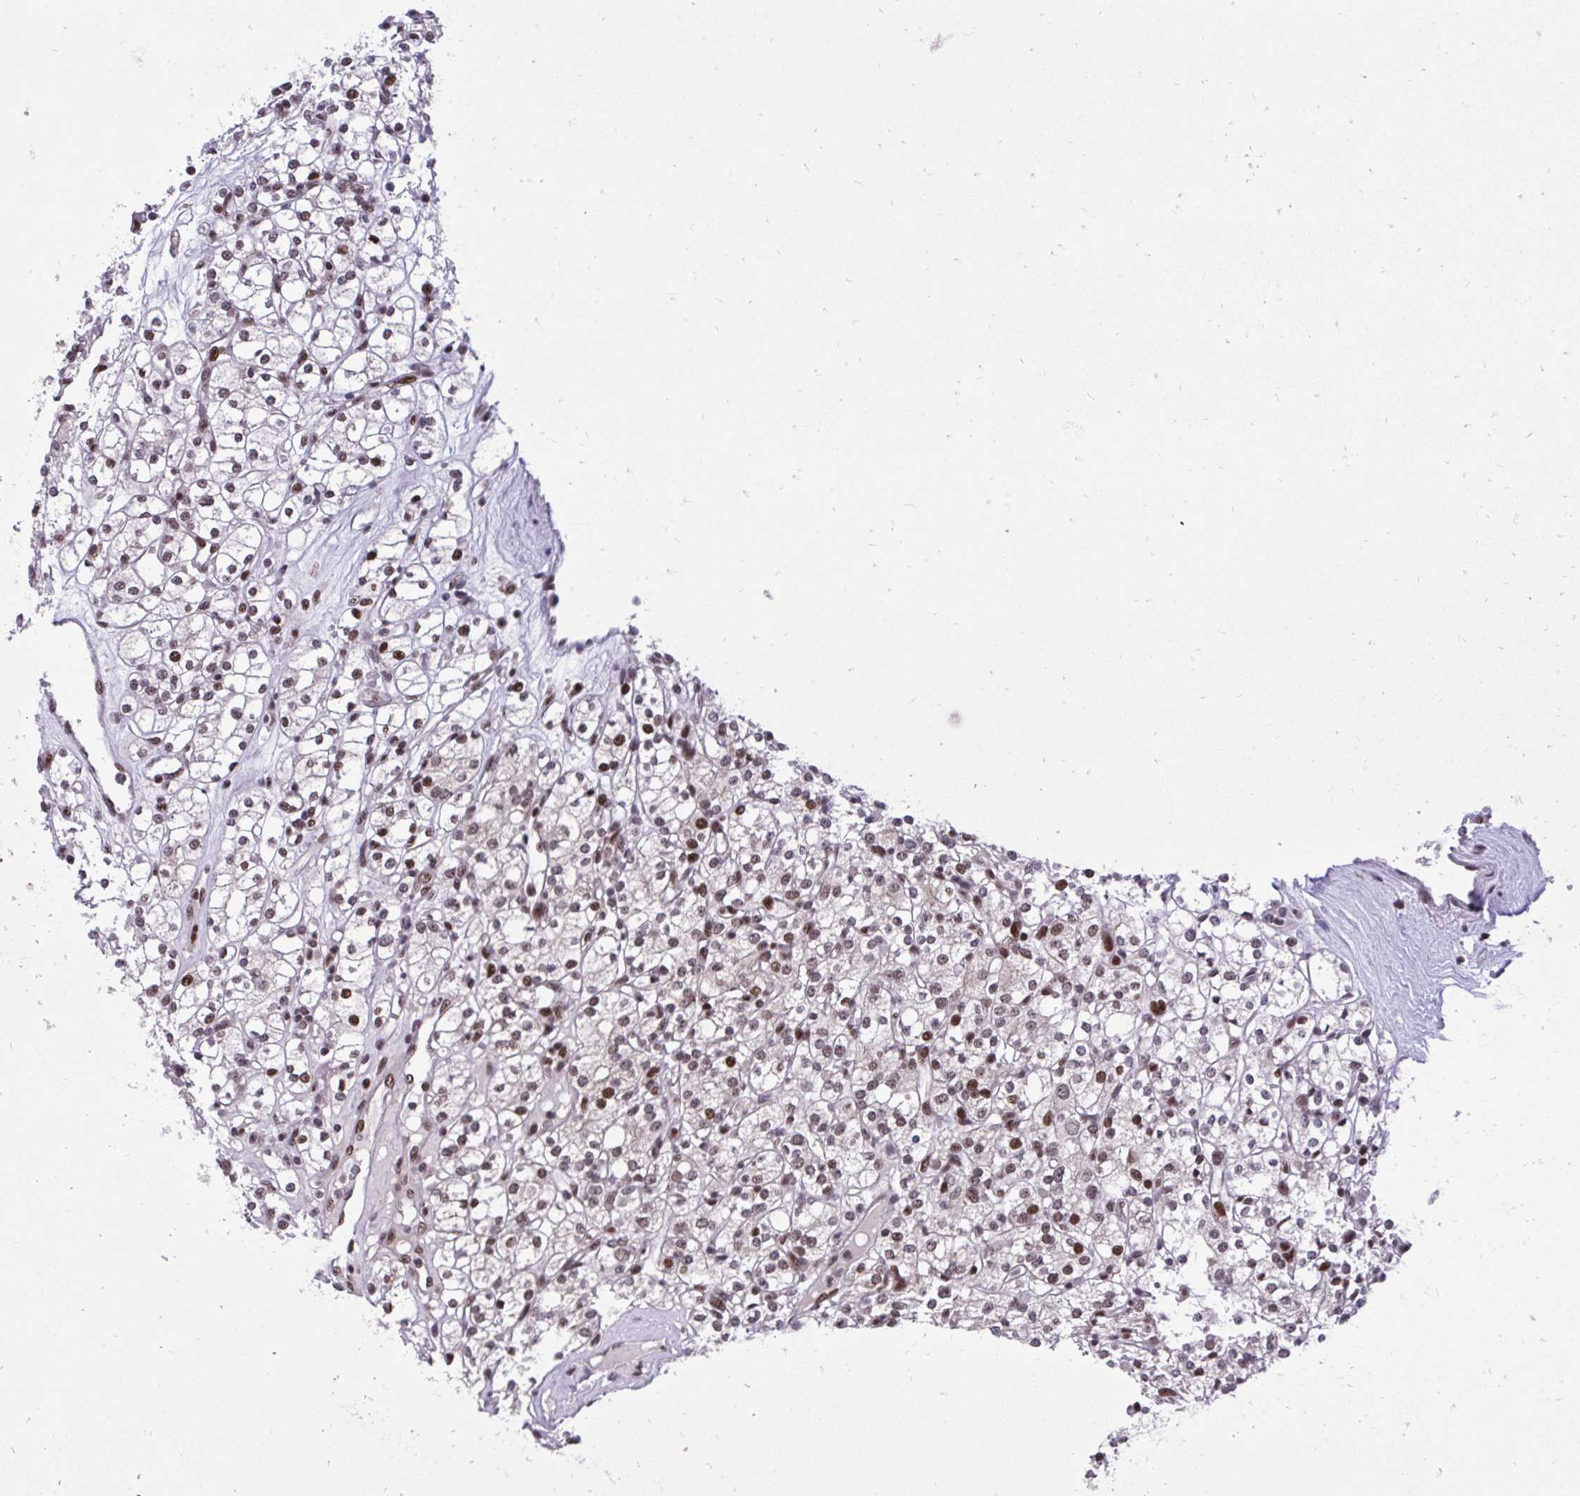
{"staining": {"intensity": "moderate", "quantity": ">75%", "location": "nuclear"}, "tissue": "renal cancer", "cell_type": "Tumor cells", "image_type": "cancer", "snomed": [{"axis": "morphology", "description": "Adenocarcinoma, NOS"}, {"axis": "topography", "description": "Kidney"}], "caption": "Tumor cells demonstrate medium levels of moderate nuclear expression in about >75% of cells in renal adenocarcinoma.", "gene": "HOXA4", "patient": {"sex": "male", "age": 77}}